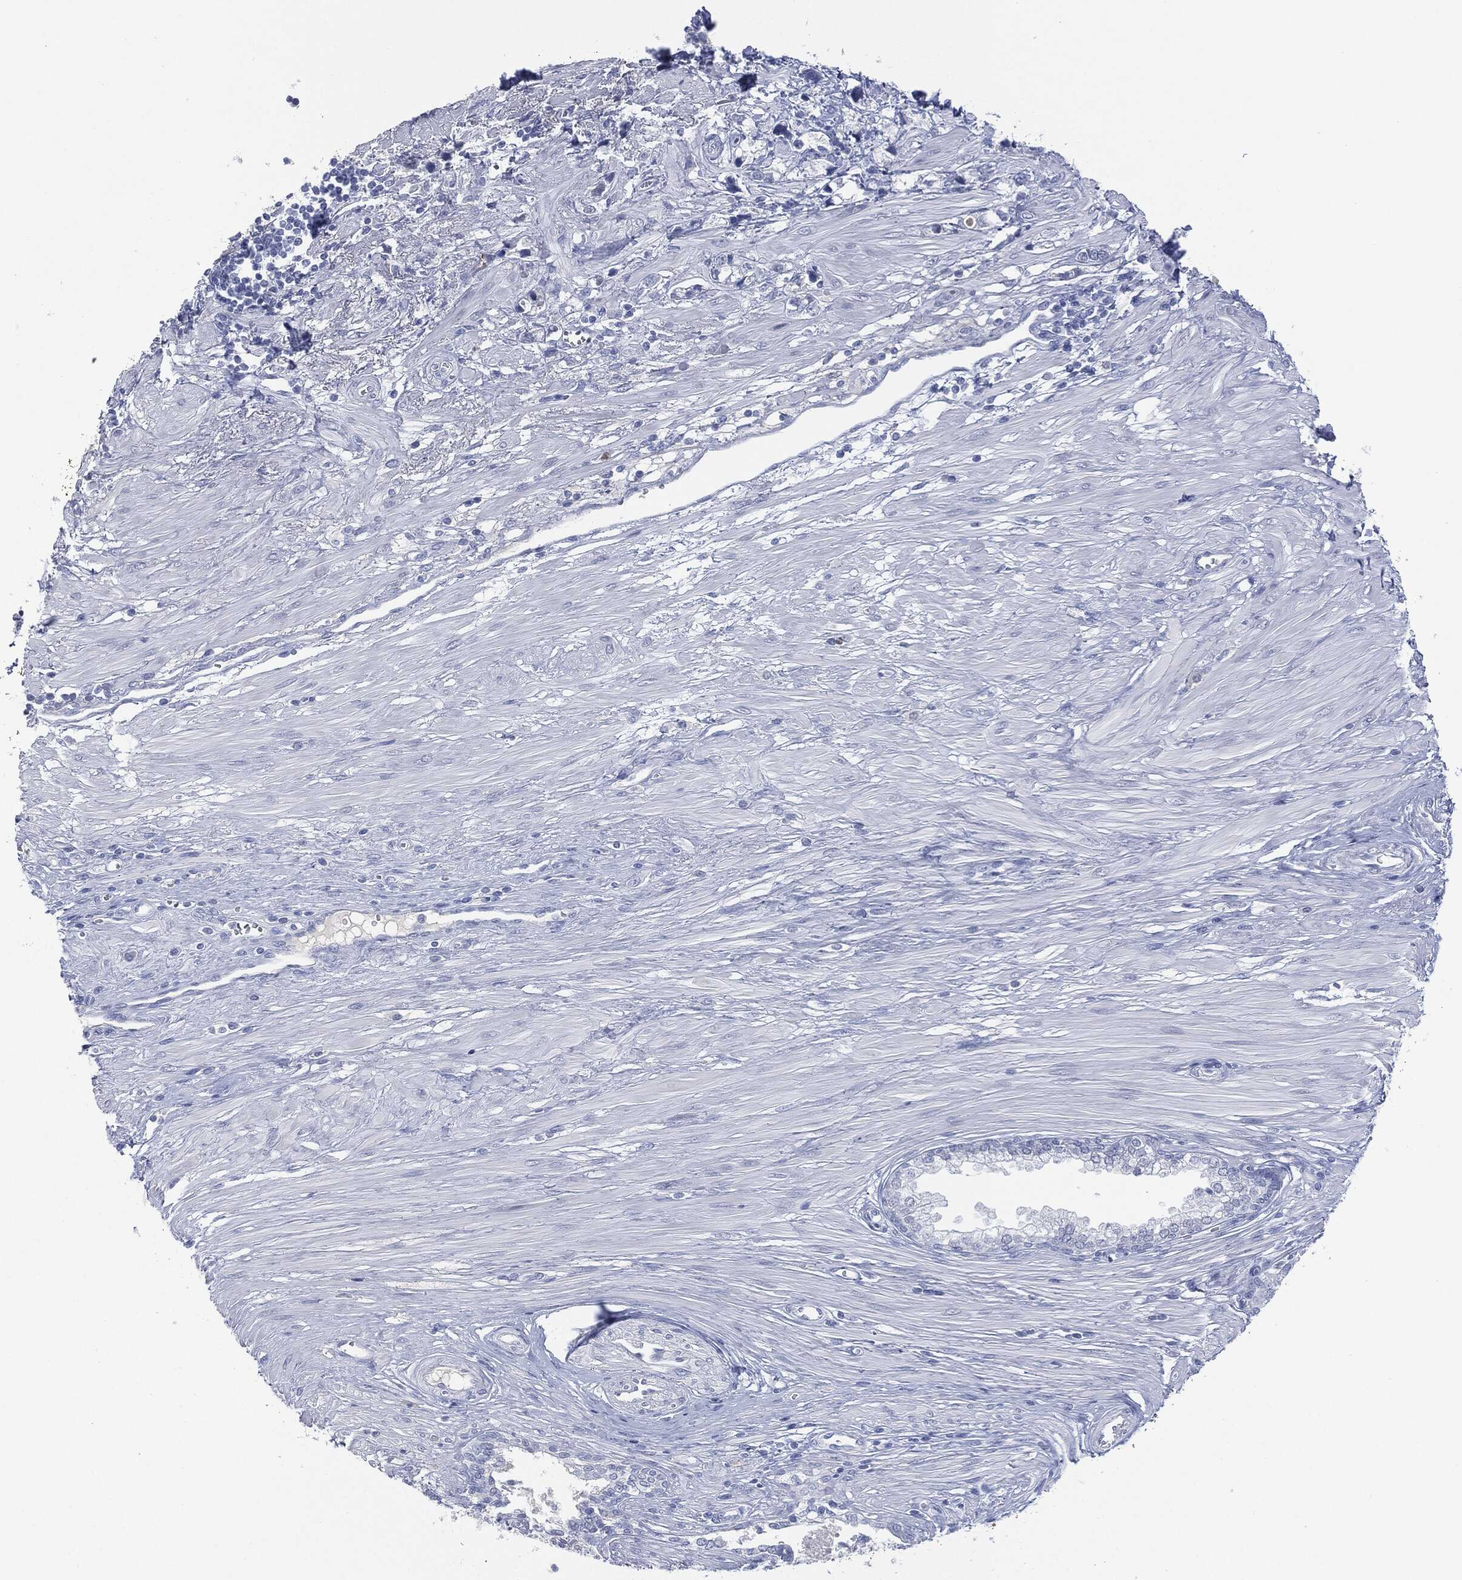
{"staining": {"intensity": "negative", "quantity": "none", "location": "none"}, "tissue": "prostate cancer", "cell_type": "Tumor cells", "image_type": "cancer", "snomed": [{"axis": "morphology", "description": "Adenocarcinoma, NOS"}, {"axis": "topography", "description": "Prostate and seminal vesicle, NOS"}, {"axis": "topography", "description": "Prostate"}], "caption": "An immunohistochemistry image of adenocarcinoma (prostate) is shown. There is no staining in tumor cells of adenocarcinoma (prostate). (DAB (3,3'-diaminobenzidine) IHC with hematoxylin counter stain).", "gene": "MUC16", "patient": {"sex": "male", "age": 79}}